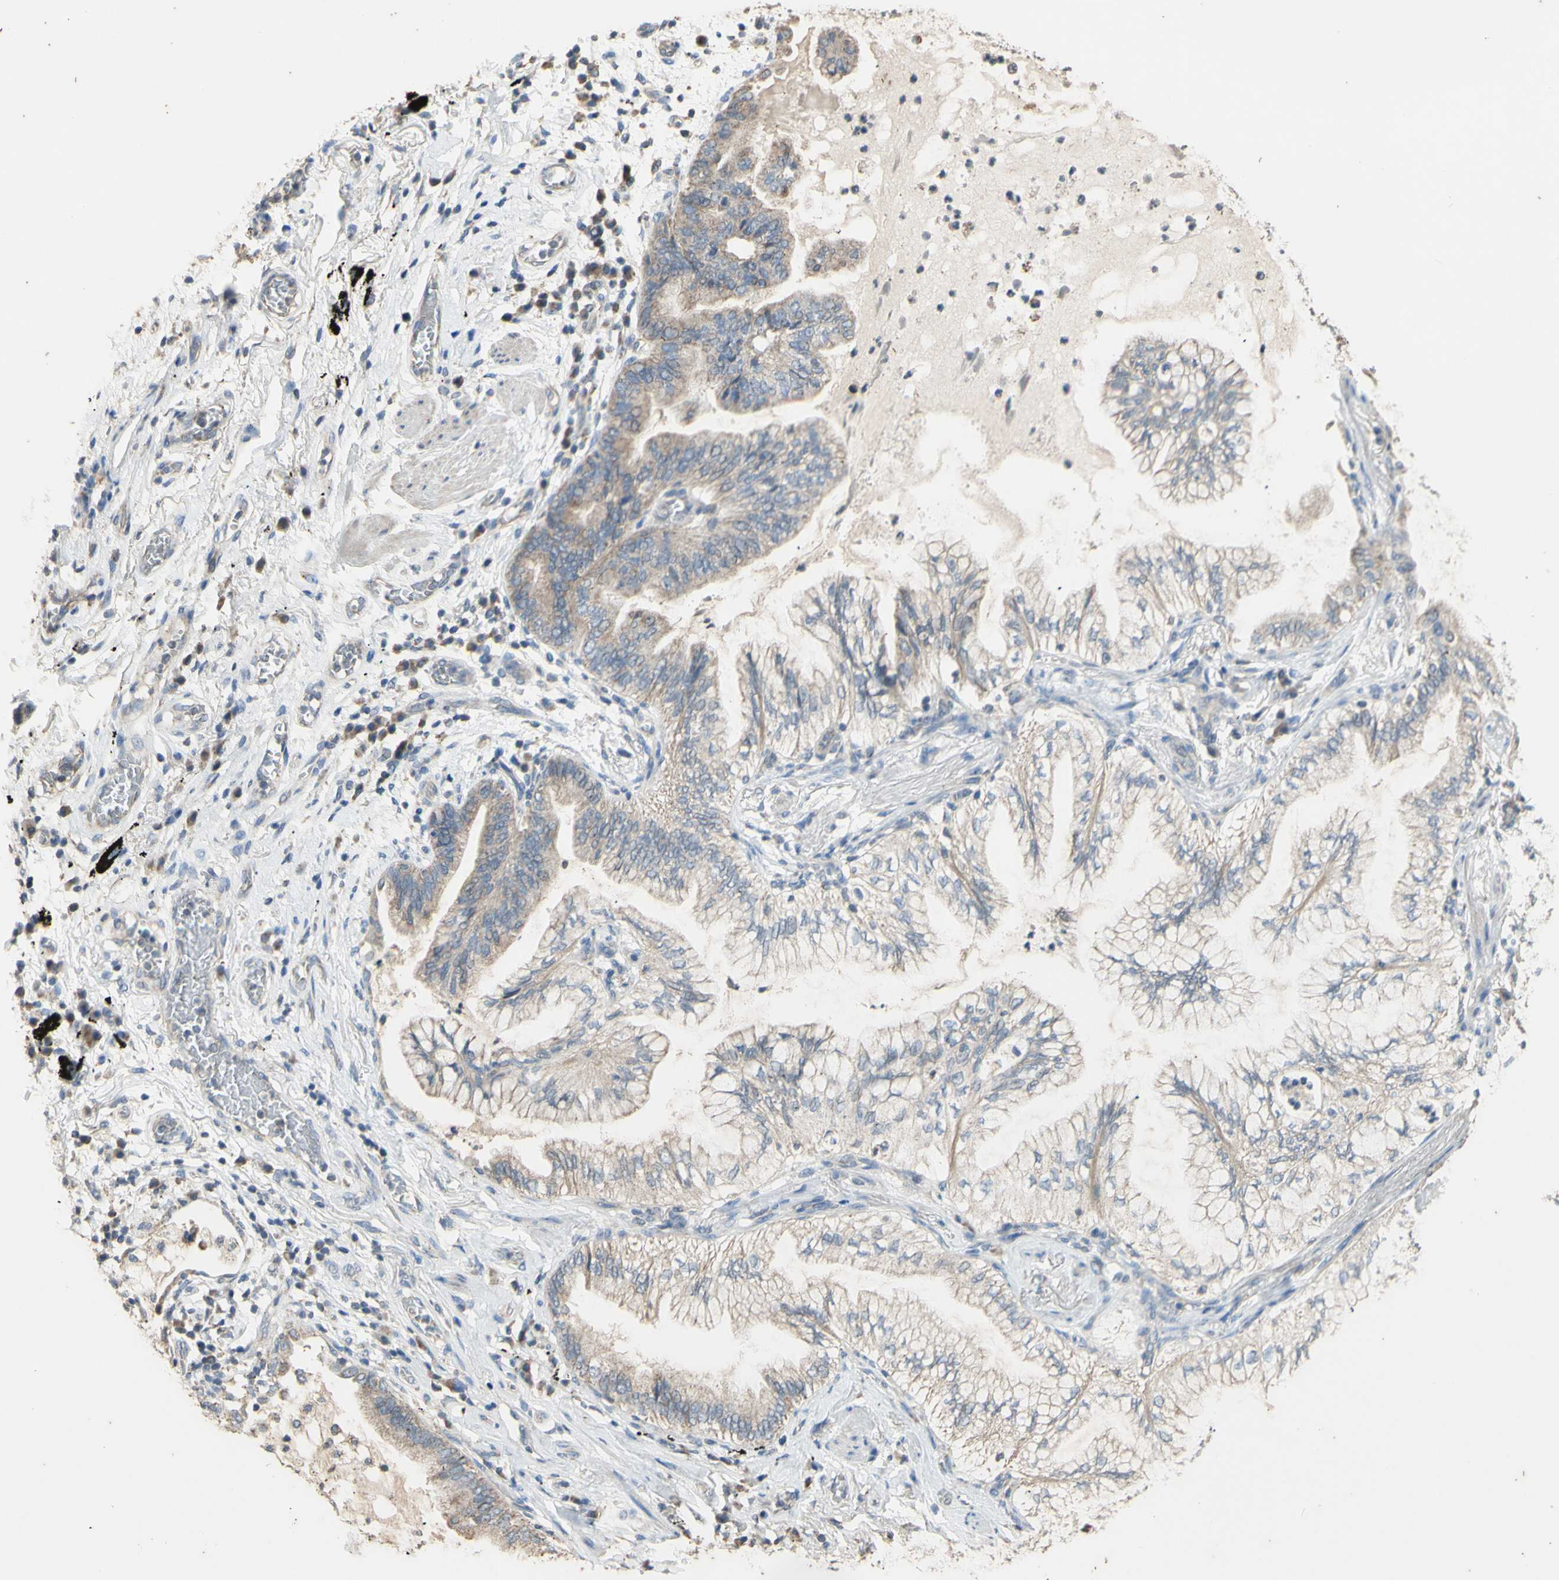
{"staining": {"intensity": "weak", "quantity": "25%-75%", "location": "cytoplasmic/membranous"}, "tissue": "lung cancer", "cell_type": "Tumor cells", "image_type": "cancer", "snomed": [{"axis": "morphology", "description": "Normal tissue, NOS"}, {"axis": "morphology", "description": "Adenocarcinoma, NOS"}, {"axis": "topography", "description": "Bronchus"}, {"axis": "topography", "description": "Lung"}], "caption": "A photomicrograph showing weak cytoplasmic/membranous positivity in about 25%-75% of tumor cells in lung cancer (adenocarcinoma), as visualized by brown immunohistochemical staining.", "gene": "PTGIS", "patient": {"sex": "female", "age": 70}}